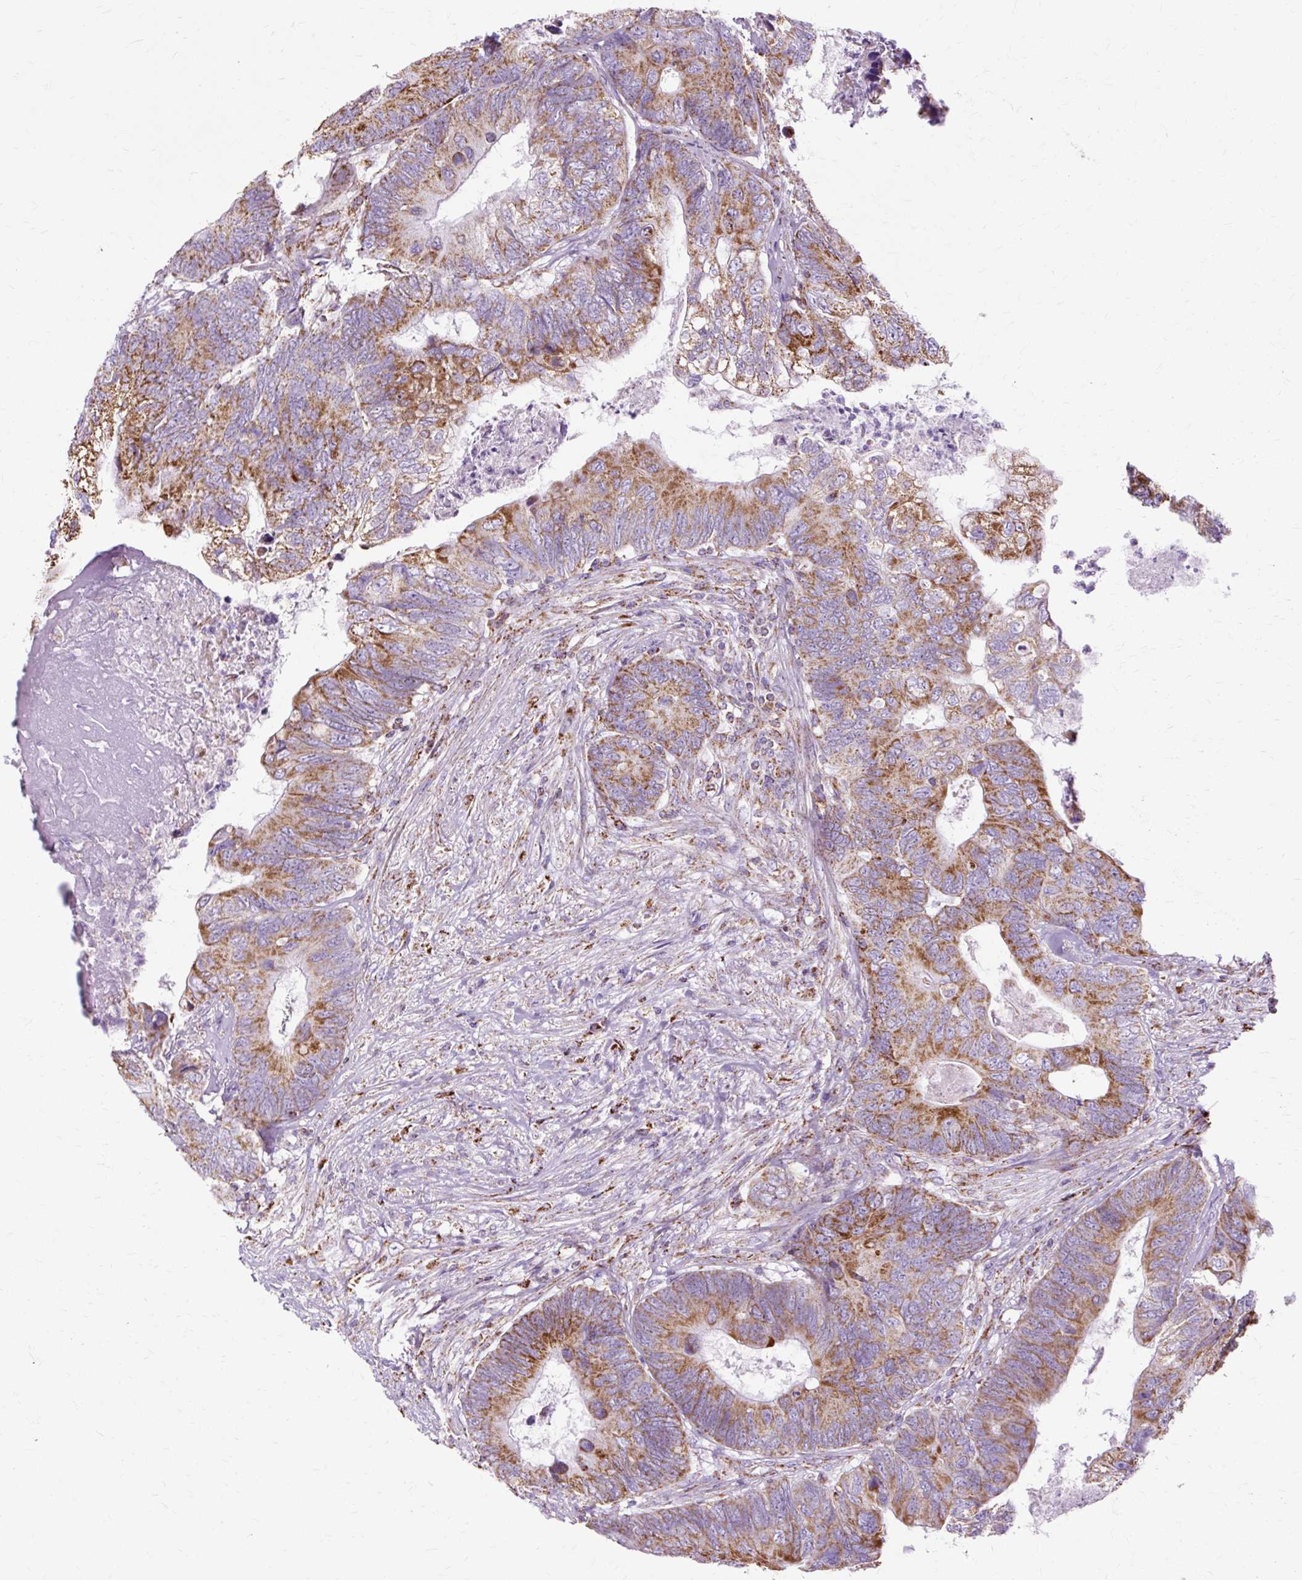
{"staining": {"intensity": "moderate", "quantity": ">75%", "location": "cytoplasmic/membranous"}, "tissue": "colorectal cancer", "cell_type": "Tumor cells", "image_type": "cancer", "snomed": [{"axis": "morphology", "description": "Adenocarcinoma, NOS"}, {"axis": "topography", "description": "Colon"}], "caption": "Colorectal cancer (adenocarcinoma) stained for a protein exhibits moderate cytoplasmic/membranous positivity in tumor cells. The protein is shown in brown color, while the nuclei are stained blue.", "gene": "DLAT", "patient": {"sex": "female", "age": 67}}